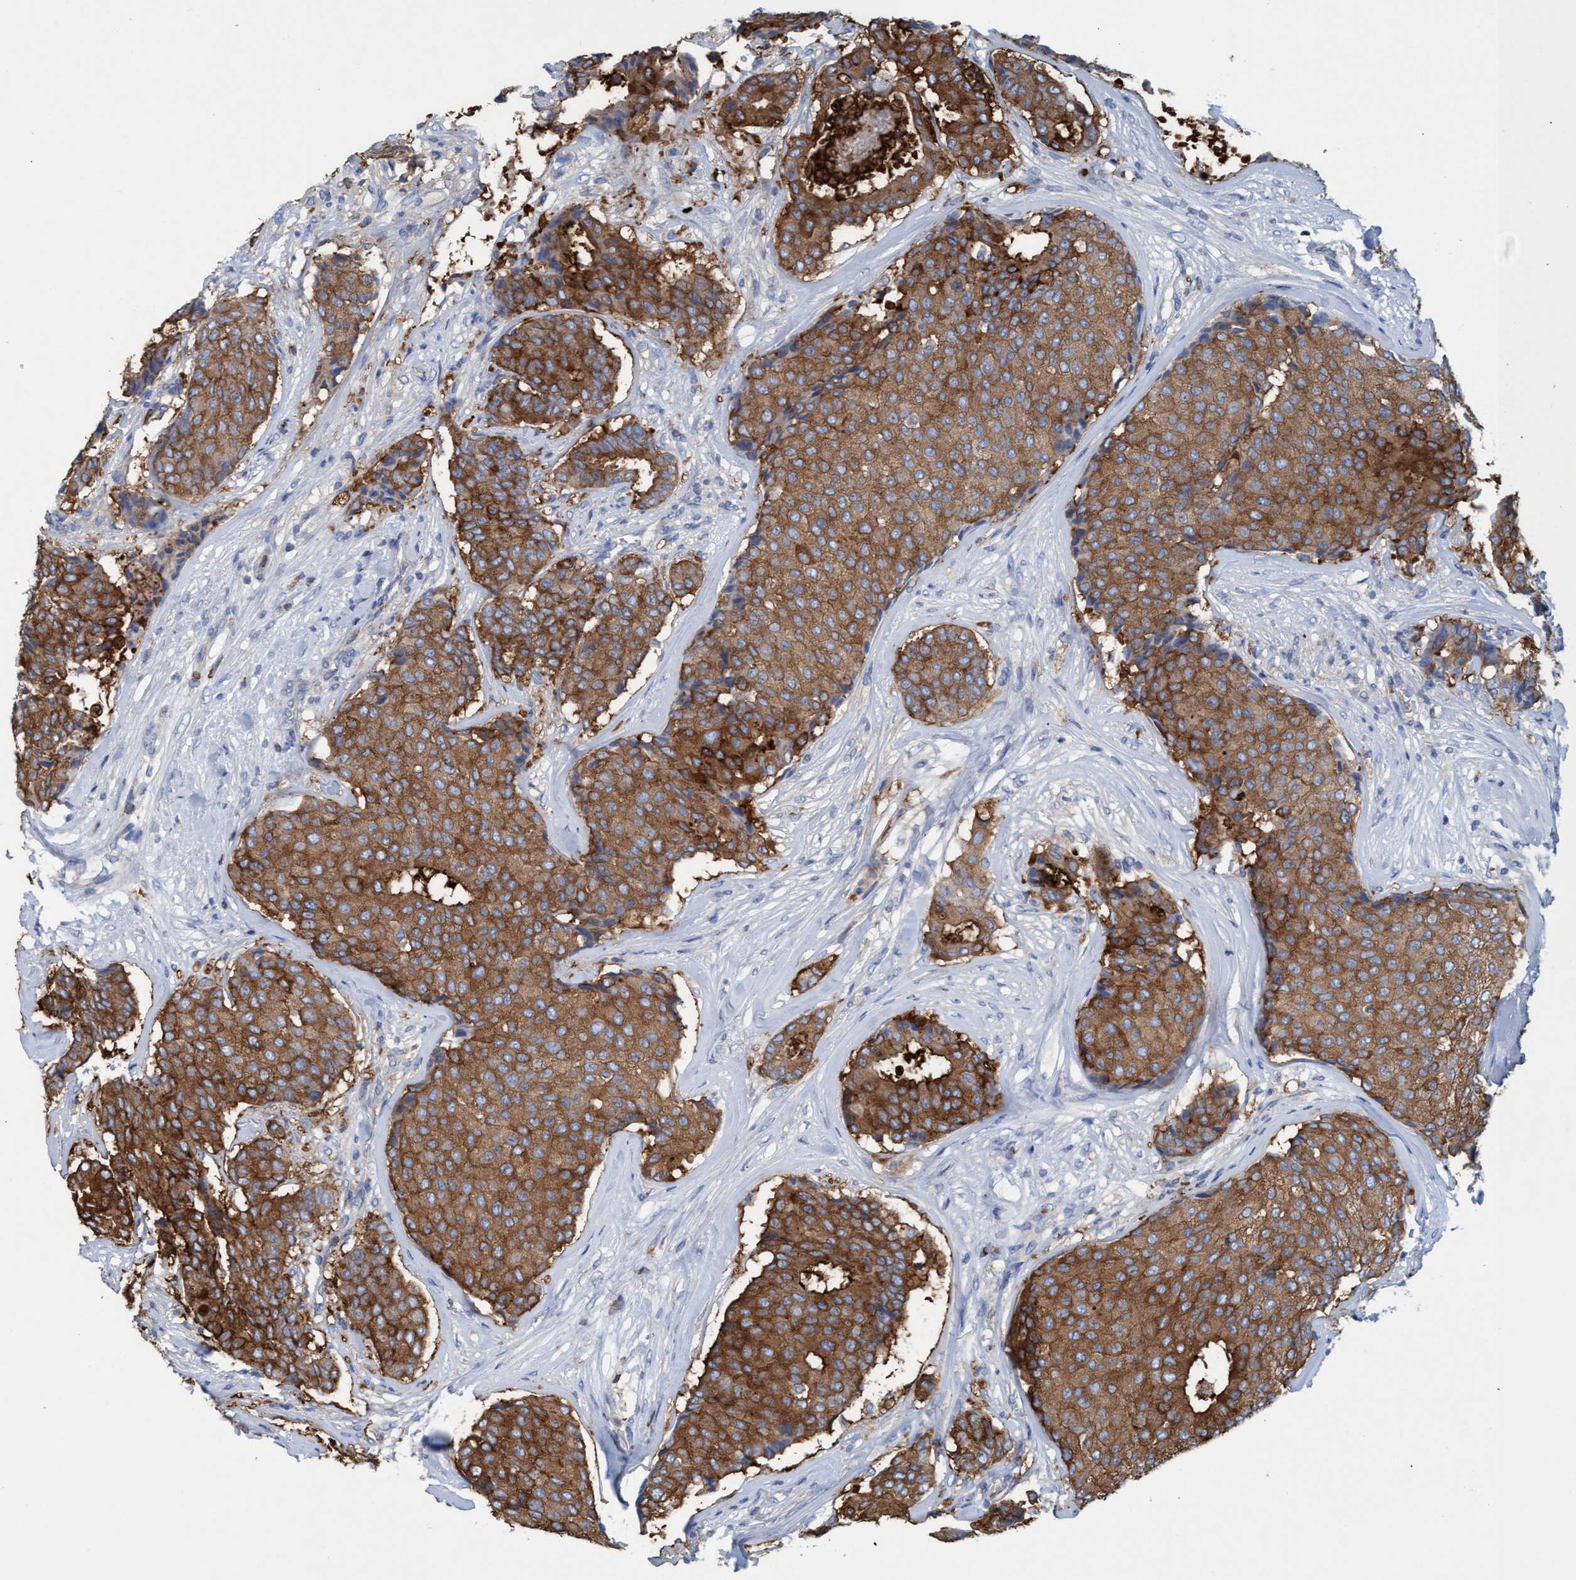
{"staining": {"intensity": "moderate", "quantity": ">75%", "location": "cytoplasmic/membranous"}, "tissue": "breast cancer", "cell_type": "Tumor cells", "image_type": "cancer", "snomed": [{"axis": "morphology", "description": "Duct carcinoma"}, {"axis": "topography", "description": "Breast"}], "caption": "A brown stain labels moderate cytoplasmic/membranous staining of a protein in breast intraductal carcinoma tumor cells. The protein of interest is shown in brown color, while the nuclei are stained blue.", "gene": "EZR", "patient": {"sex": "female", "age": 75}}